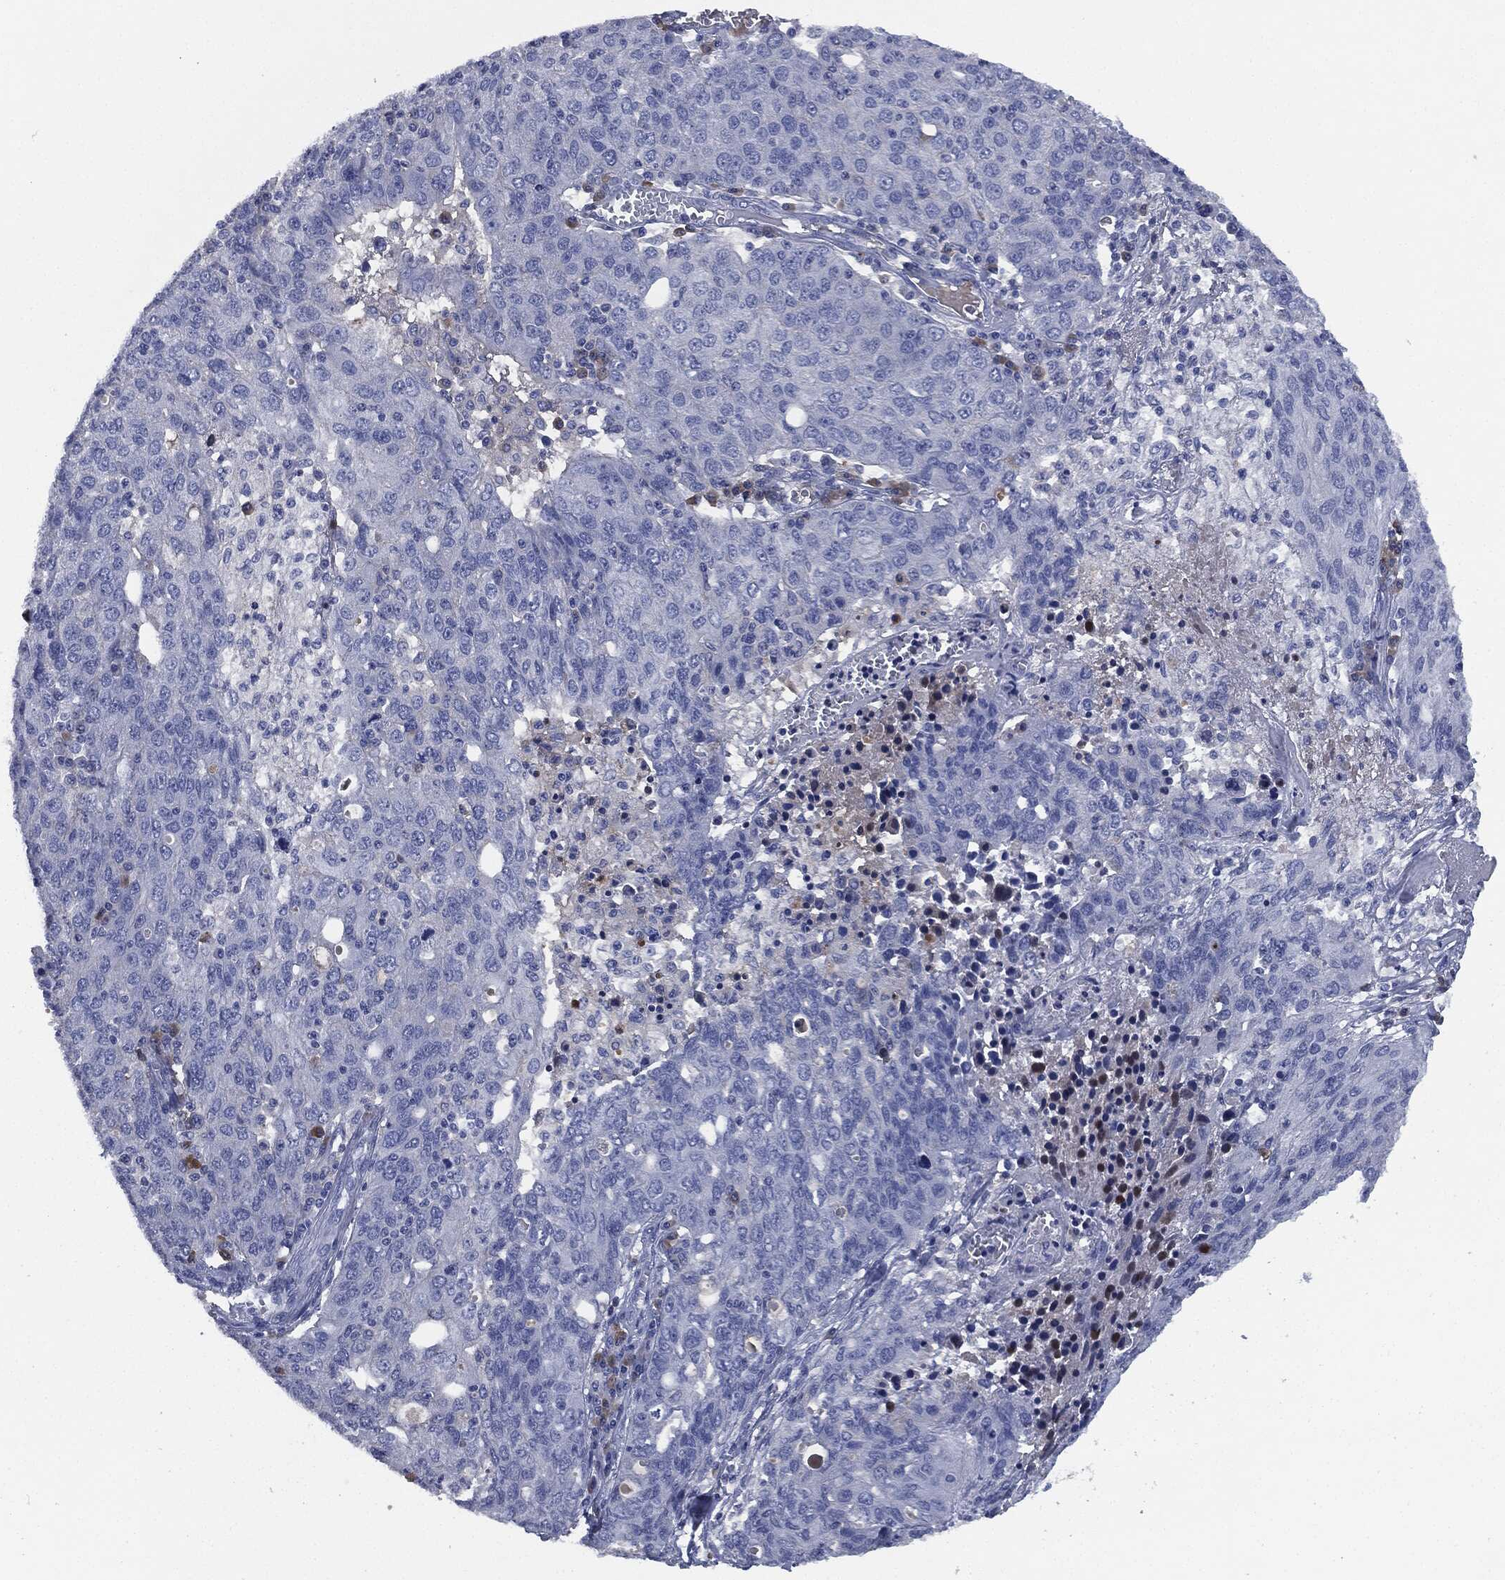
{"staining": {"intensity": "negative", "quantity": "none", "location": "none"}, "tissue": "ovarian cancer", "cell_type": "Tumor cells", "image_type": "cancer", "snomed": [{"axis": "morphology", "description": "Carcinoma, endometroid"}, {"axis": "topography", "description": "Ovary"}], "caption": "Tumor cells are negative for brown protein staining in endometroid carcinoma (ovarian).", "gene": "SIGLEC7", "patient": {"sex": "female", "age": 50}}